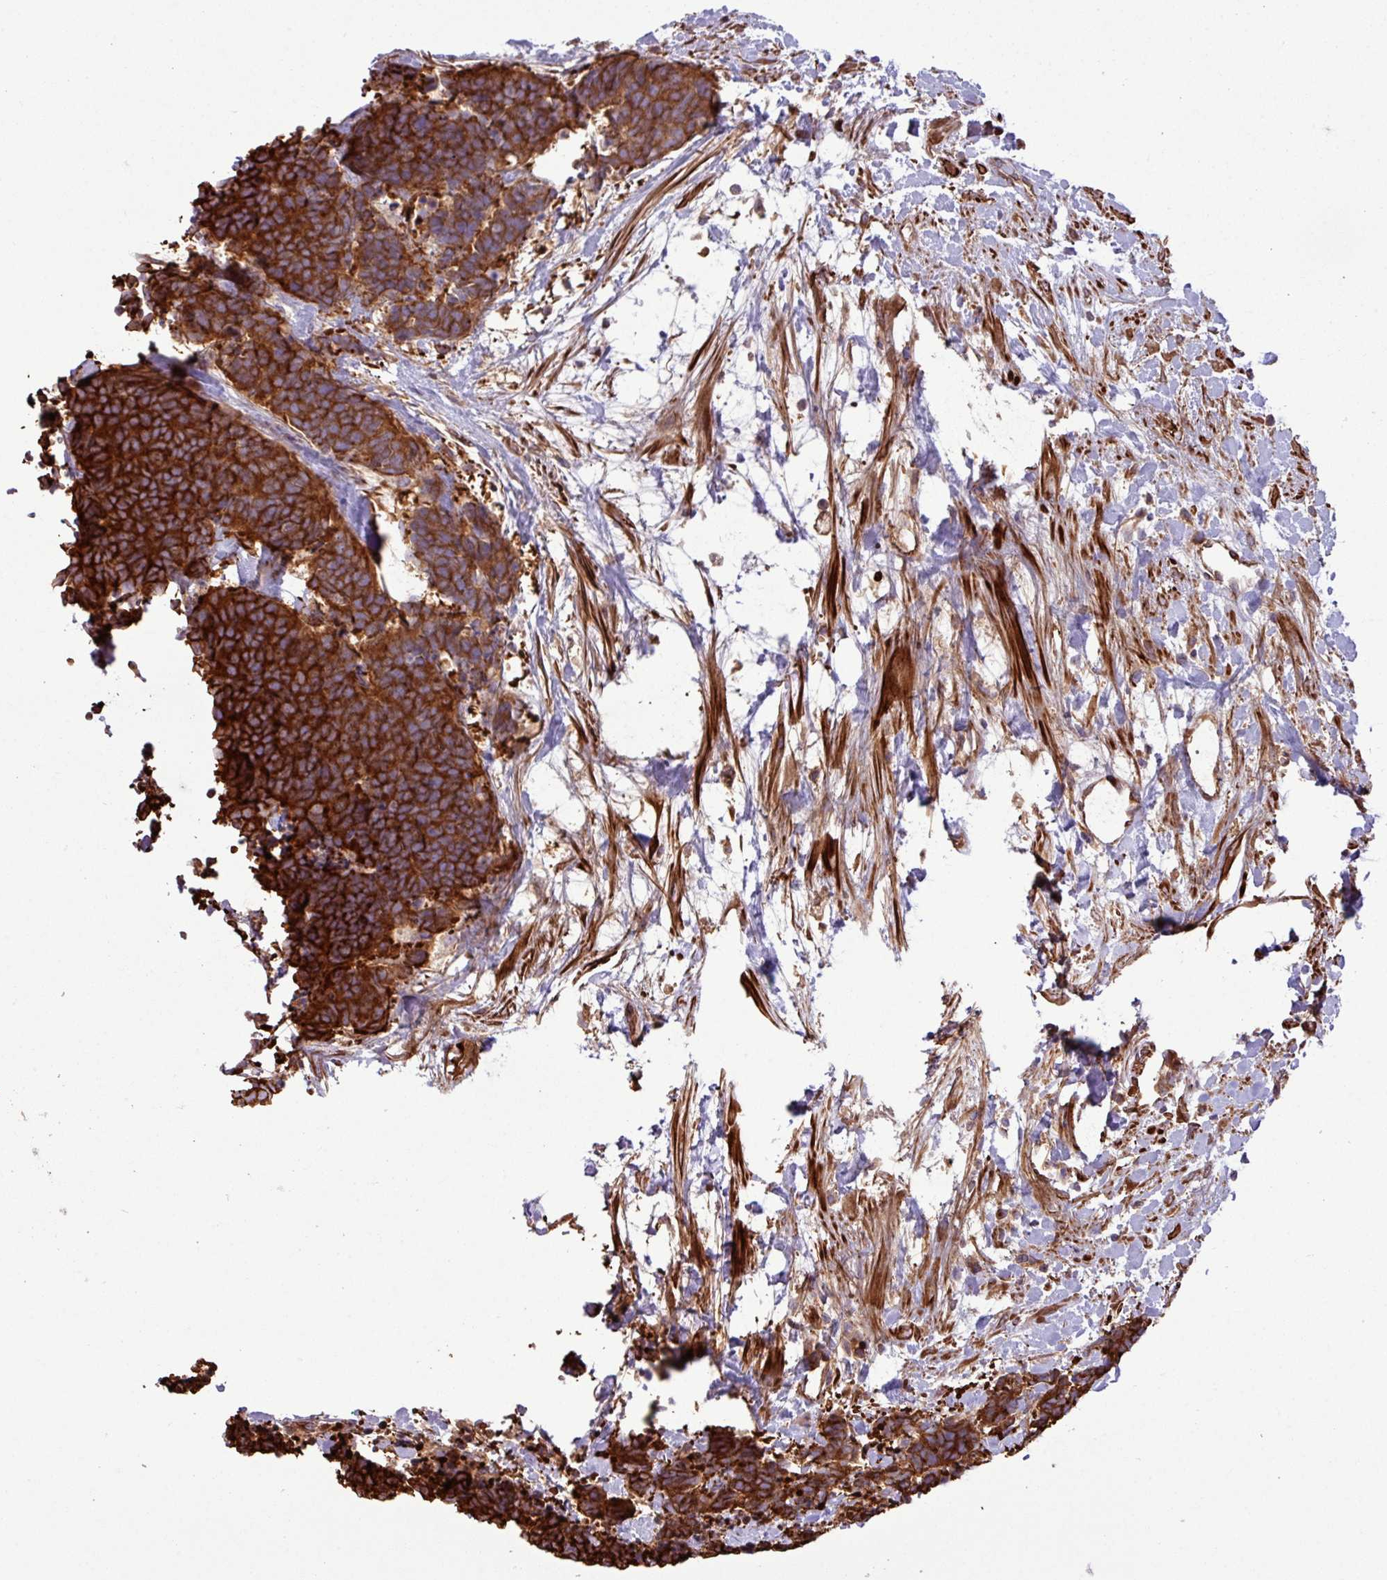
{"staining": {"intensity": "strong", "quantity": ">75%", "location": "cytoplasmic/membranous"}, "tissue": "carcinoid", "cell_type": "Tumor cells", "image_type": "cancer", "snomed": [{"axis": "morphology", "description": "Carcinoma, NOS"}, {"axis": "morphology", "description": "Carcinoid, malignant, NOS"}, {"axis": "topography", "description": "Prostate"}], "caption": "Human carcinoid stained with a protein marker exhibits strong staining in tumor cells.", "gene": "ZNF300", "patient": {"sex": "male", "age": 57}}